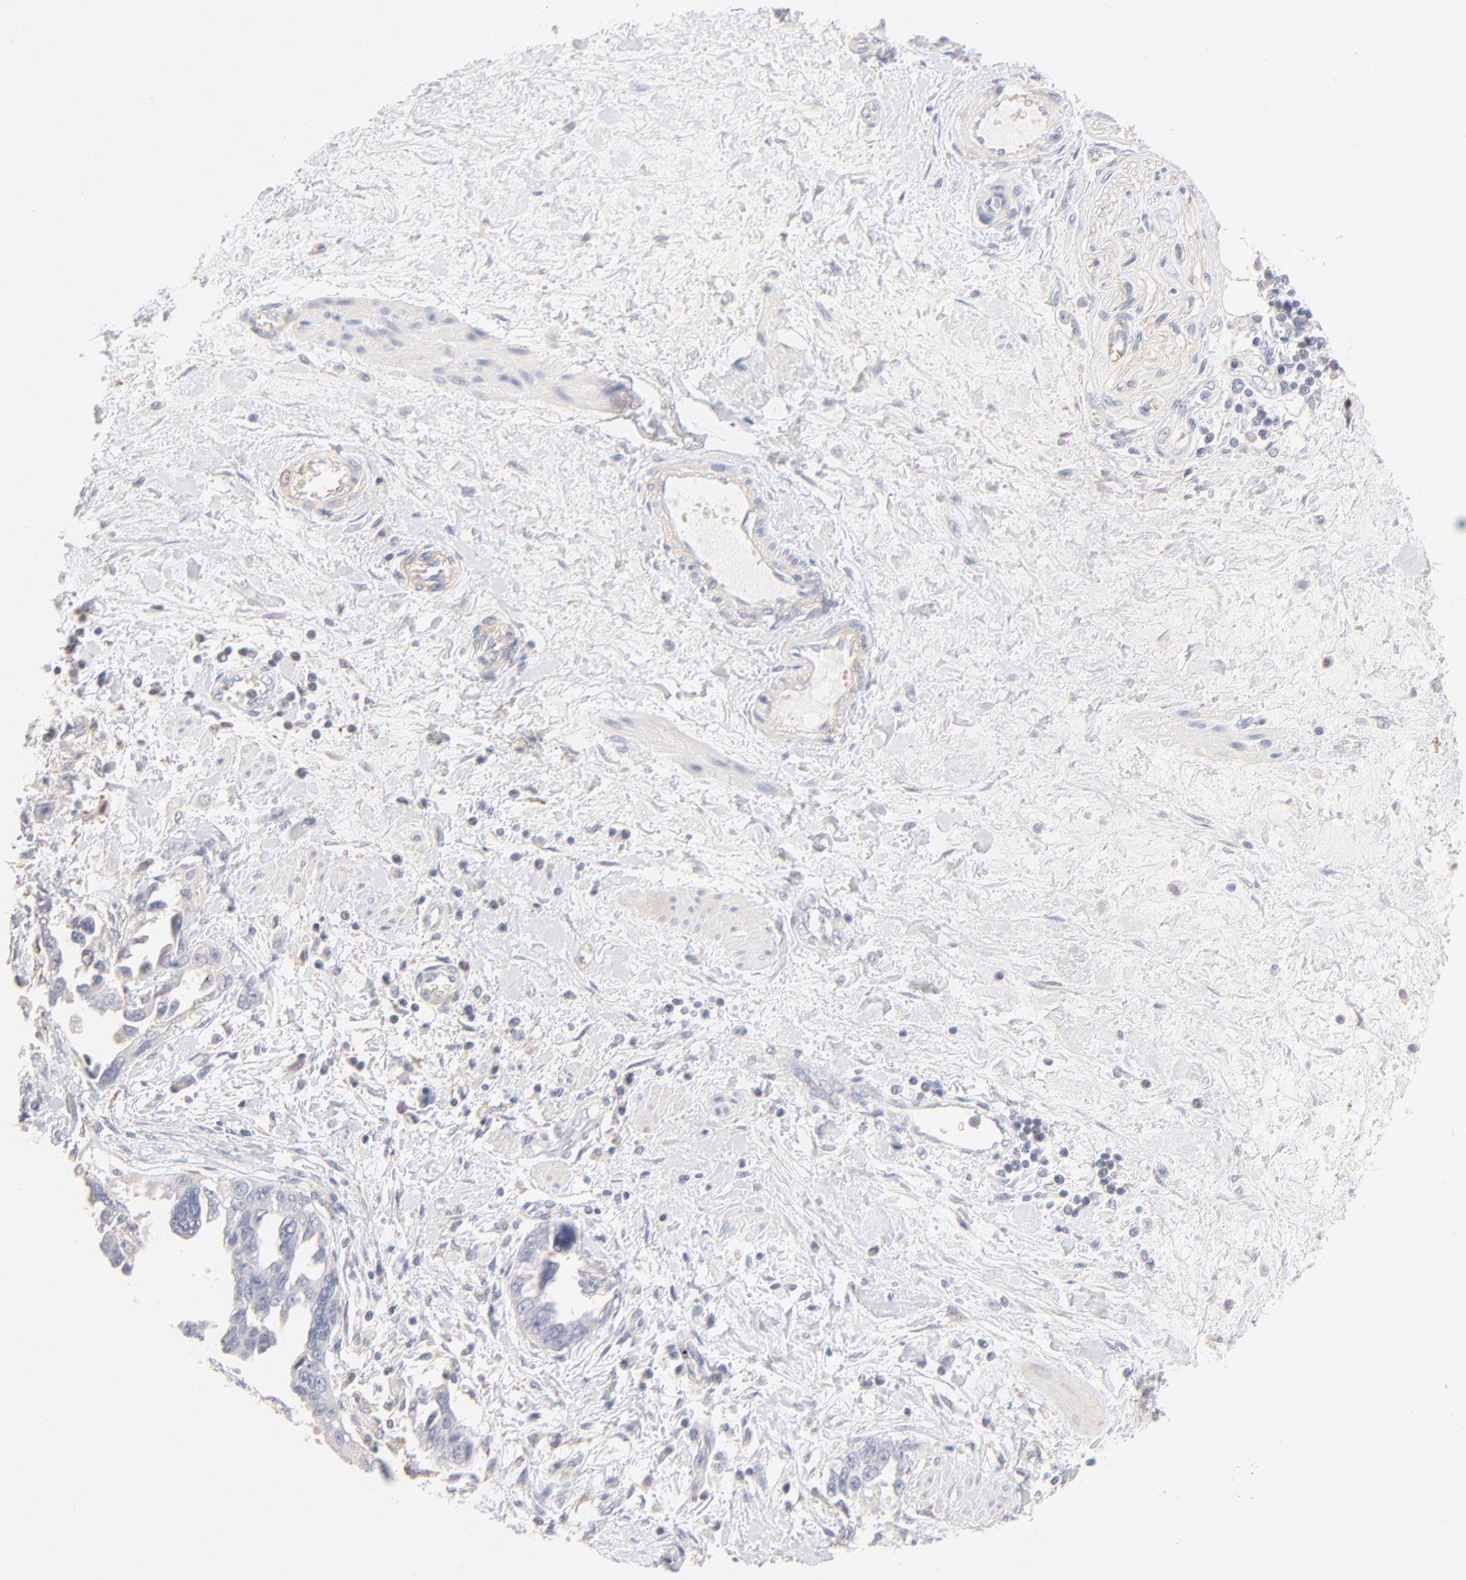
{"staining": {"intensity": "negative", "quantity": "none", "location": "none"}, "tissue": "ovarian cancer", "cell_type": "Tumor cells", "image_type": "cancer", "snomed": [{"axis": "morphology", "description": "Cystadenocarcinoma, serous, NOS"}, {"axis": "topography", "description": "Ovary"}], "caption": "A photomicrograph of human serous cystadenocarcinoma (ovarian) is negative for staining in tumor cells. Brightfield microscopy of immunohistochemistry (IHC) stained with DAB (brown) and hematoxylin (blue), captured at high magnification.", "gene": "SPTB", "patient": {"sex": "female", "age": 63}}